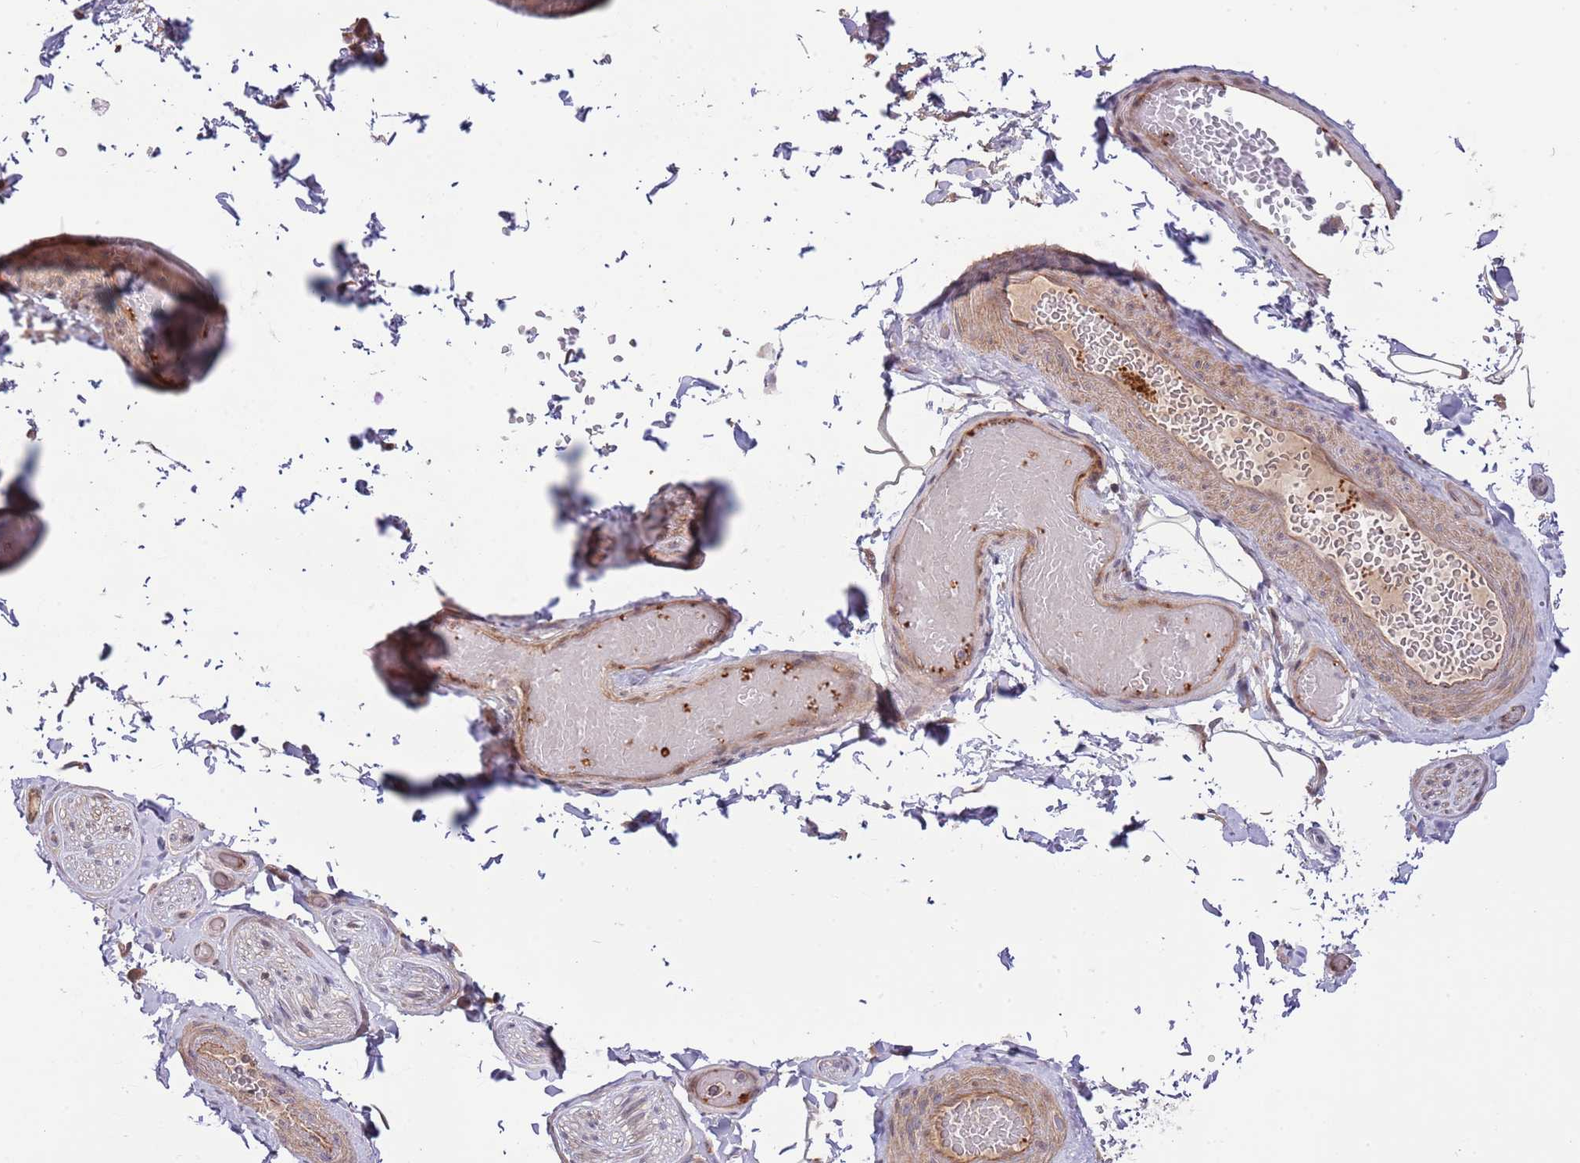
{"staining": {"intensity": "negative", "quantity": "none", "location": "none"}, "tissue": "adipose tissue", "cell_type": "Adipocytes", "image_type": "normal", "snomed": [{"axis": "morphology", "description": "Normal tissue, NOS"}, {"axis": "topography", "description": "Soft tissue"}, {"axis": "topography", "description": "Vascular tissue"}, {"axis": "topography", "description": "Peripheral nerve tissue"}], "caption": "Adipocytes are negative for protein expression in unremarkable human adipose tissue. Brightfield microscopy of immunohistochemistry (IHC) stained with DAB (3,3'-diaminobenzidine) (brown) and hematoxylin (blue), captured at high magnification.", "gene": "PRR16", "patient": {"sex": "male", "age": 32}}